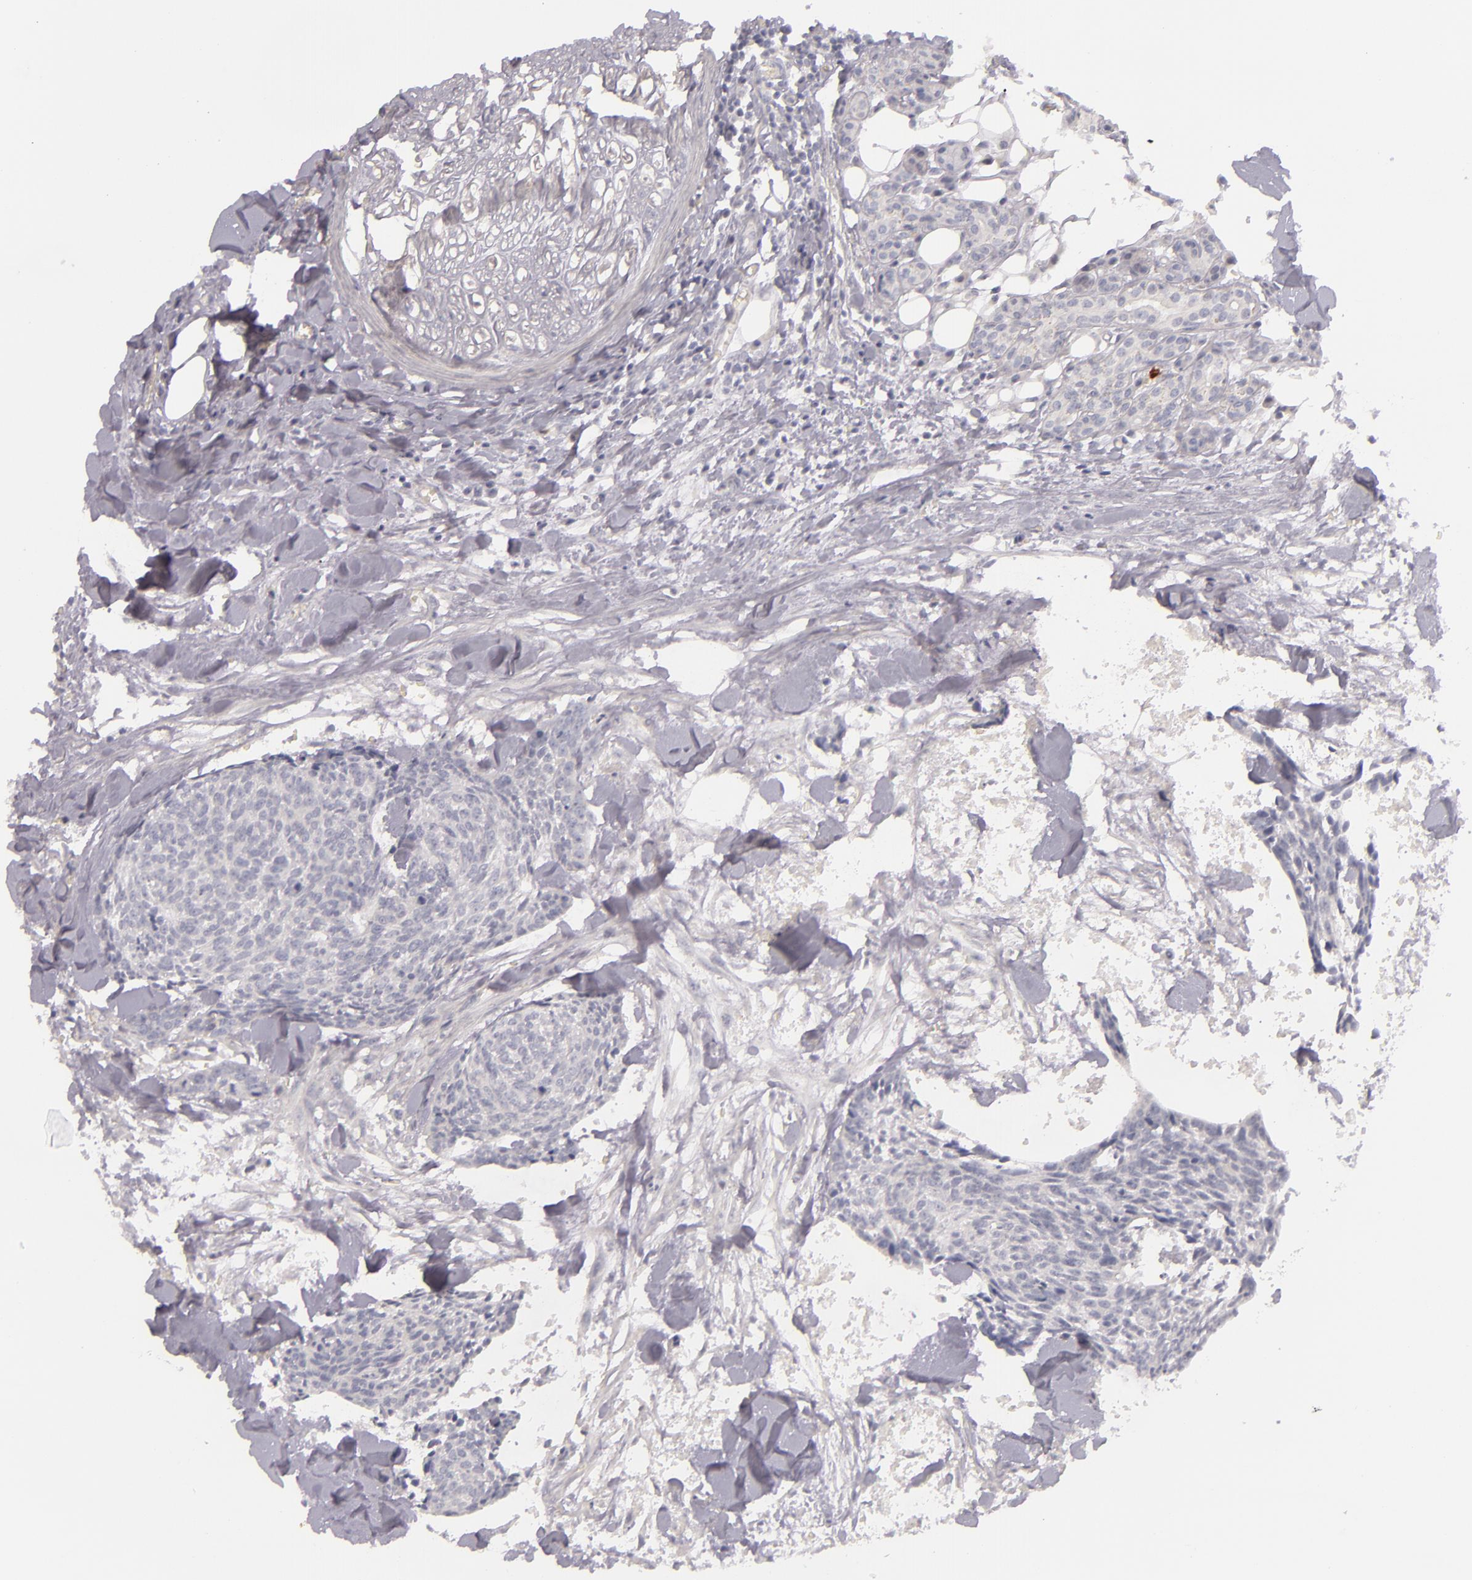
{"staining": {"intensity": "negative", "quantity": "none", "location": "none"}, "tissue": "head and neck cancer", "cell_type": "Tumor cells", "image_type": "cancer", "snomed": [{"axis": "morphology", "description": "Squamous cell carcinoma, NOS"}, {"axis": "topography", "description": "Salivary gland"}, {"axis": "topography", "description": "Head-Neck"}], "caption": "Immunohistochemistry (IHC) micrograph of head and neck cancer stained for a protein (brown), which shows no expression in tumor cells.", "gene": "FAM181A", "patient": {"sex": "male", "age": 70}}